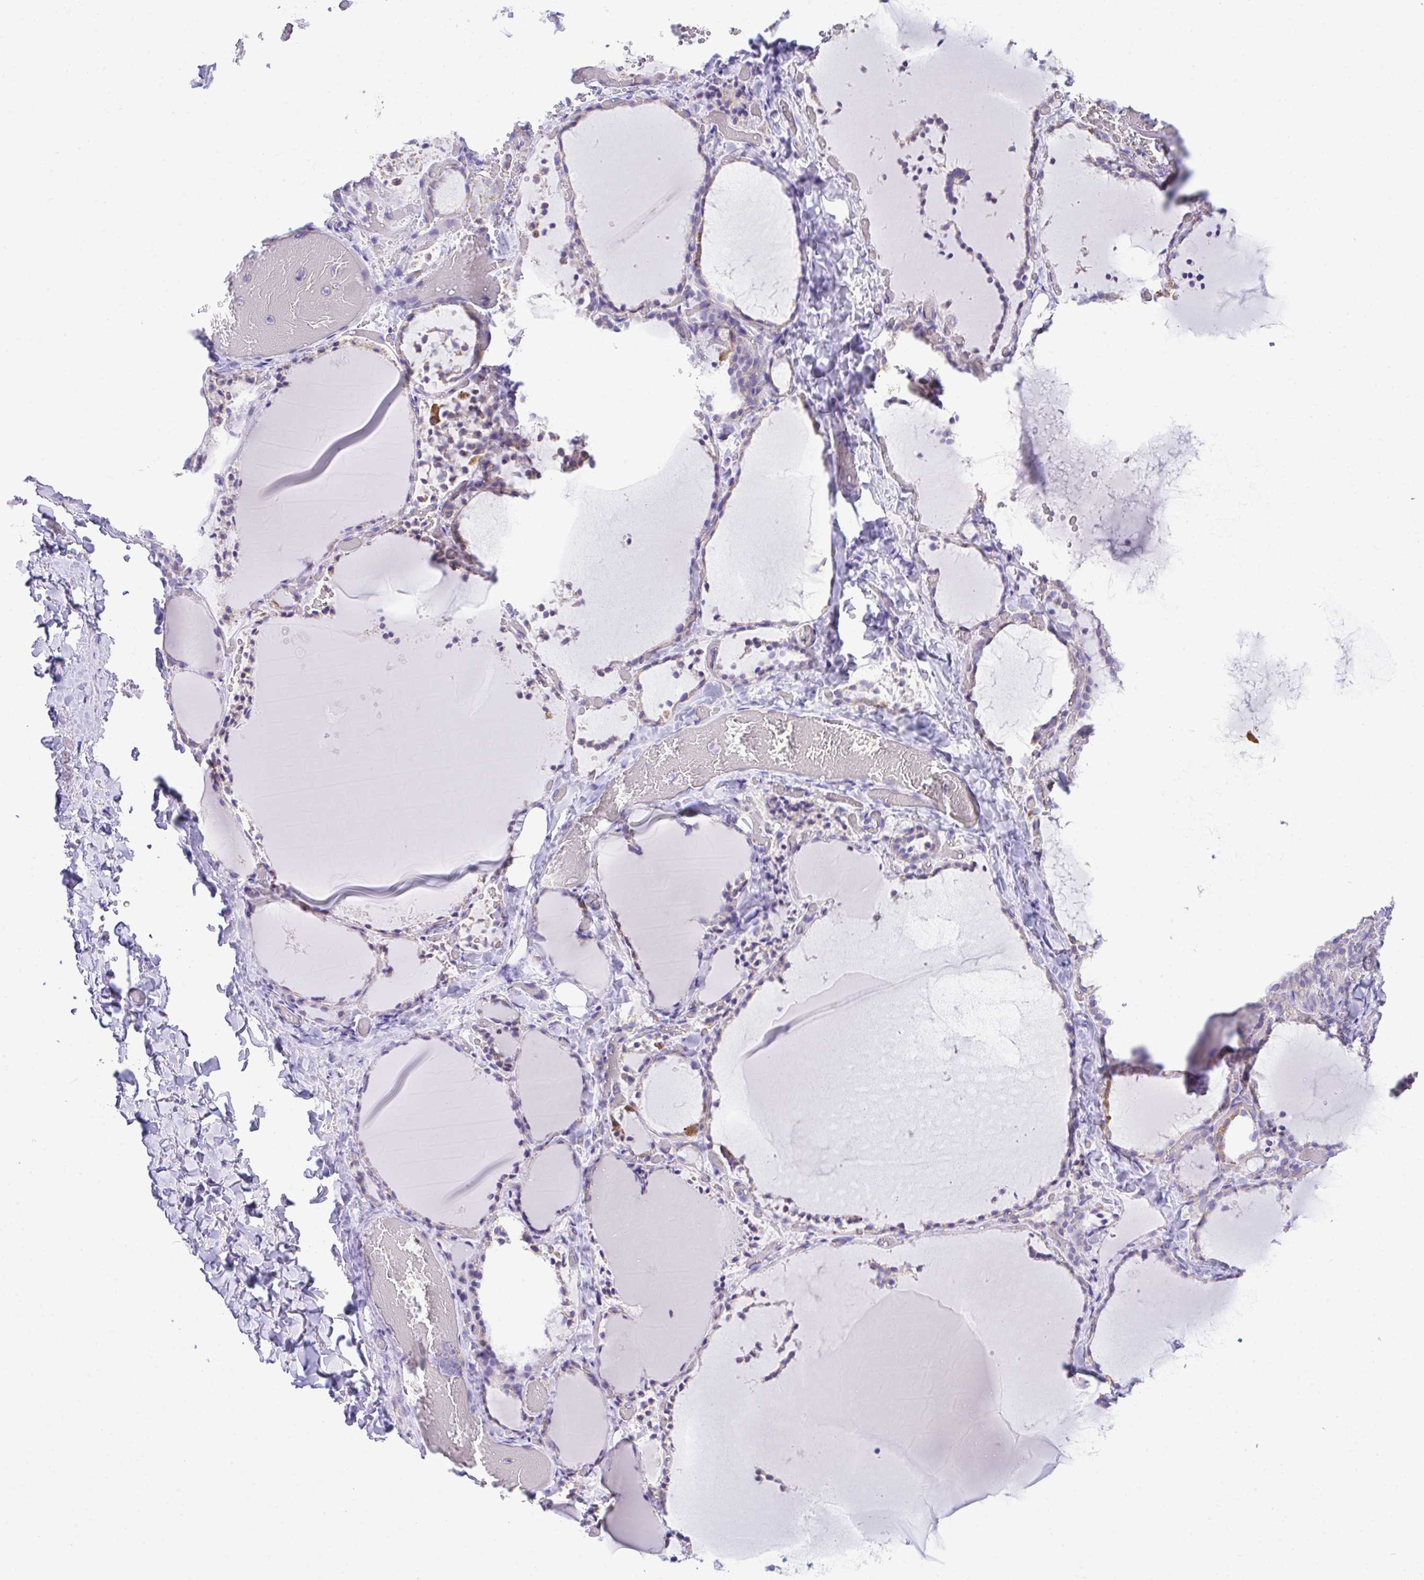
{"staining": {"intensity": "negative", "quantity": "none", "location": "none"}, "tissue": "thyroid gland", "cell_type": "Glandular cells", "image_type": "normal", "snomed": [{"axis": "morphology", "description": "Normal tissue, NOS"}, {"axis": "topography", "description": "Thyroid gland"}], "caption": "Unremarkable thyroid gland was stained to show a protein in brown. There is no significant staining in glandular cells. The staining is performed using DAB (3,3'-diaminobenzidine) brown chromogen with nuclei counter-stained in using hematoxylin.", "gene": "NLRP8", "patient": {"sex": "female", "age": 22}}